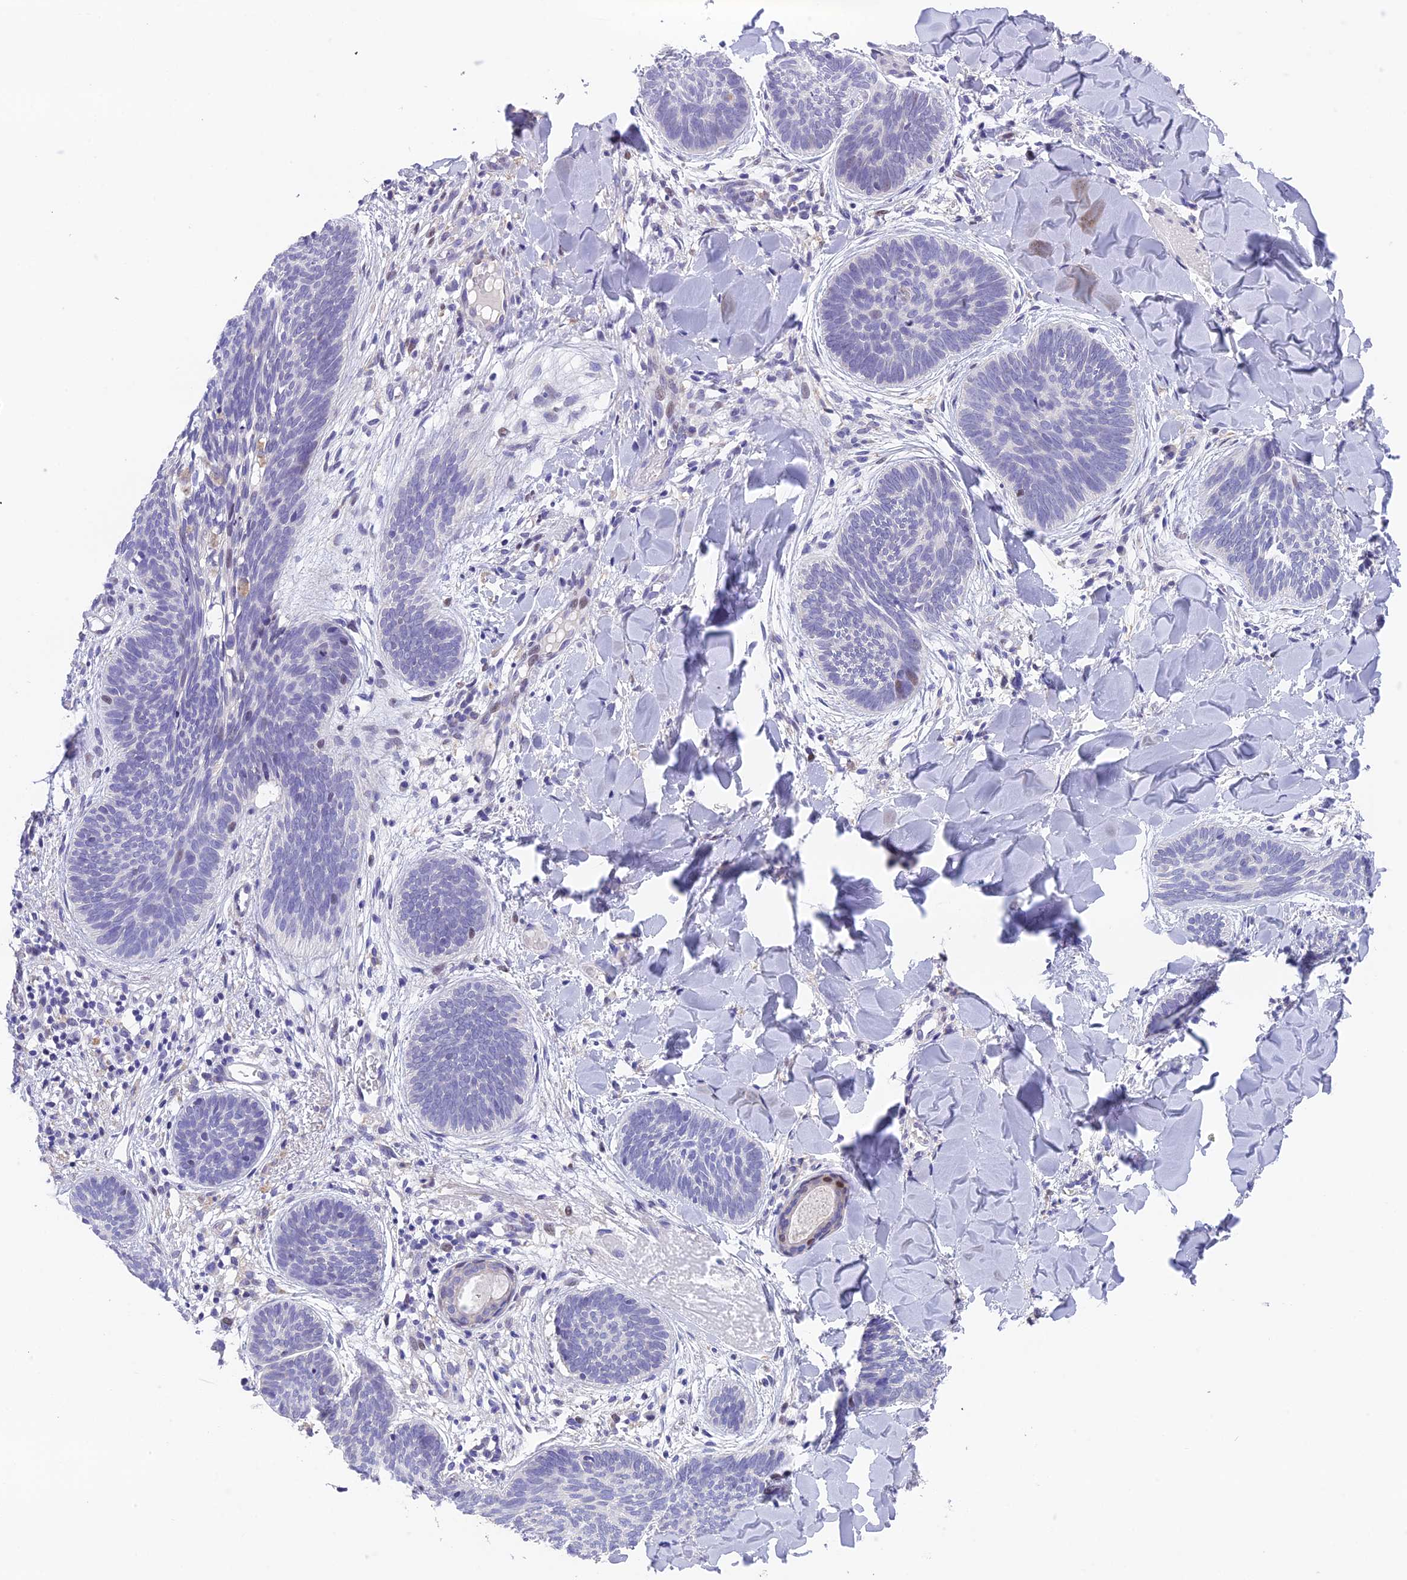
{"staining": {"intensity": "negative", "quantity": "none", "location": "none"}, "tissue": "skin cancer", "cell_type": "Tumor cells", "image_type": "cancer", "snomed": [{"axis": "morphology", "description": "Basal cell carcinoma"}, {"axis": "topography", "description": "Skin"}], "caption": "The micrograph shows no staining of tumor cells in basal cell carcinoma (skin).", "gene": "PUS10", "patient": {"sex": "female", "age": 81}}